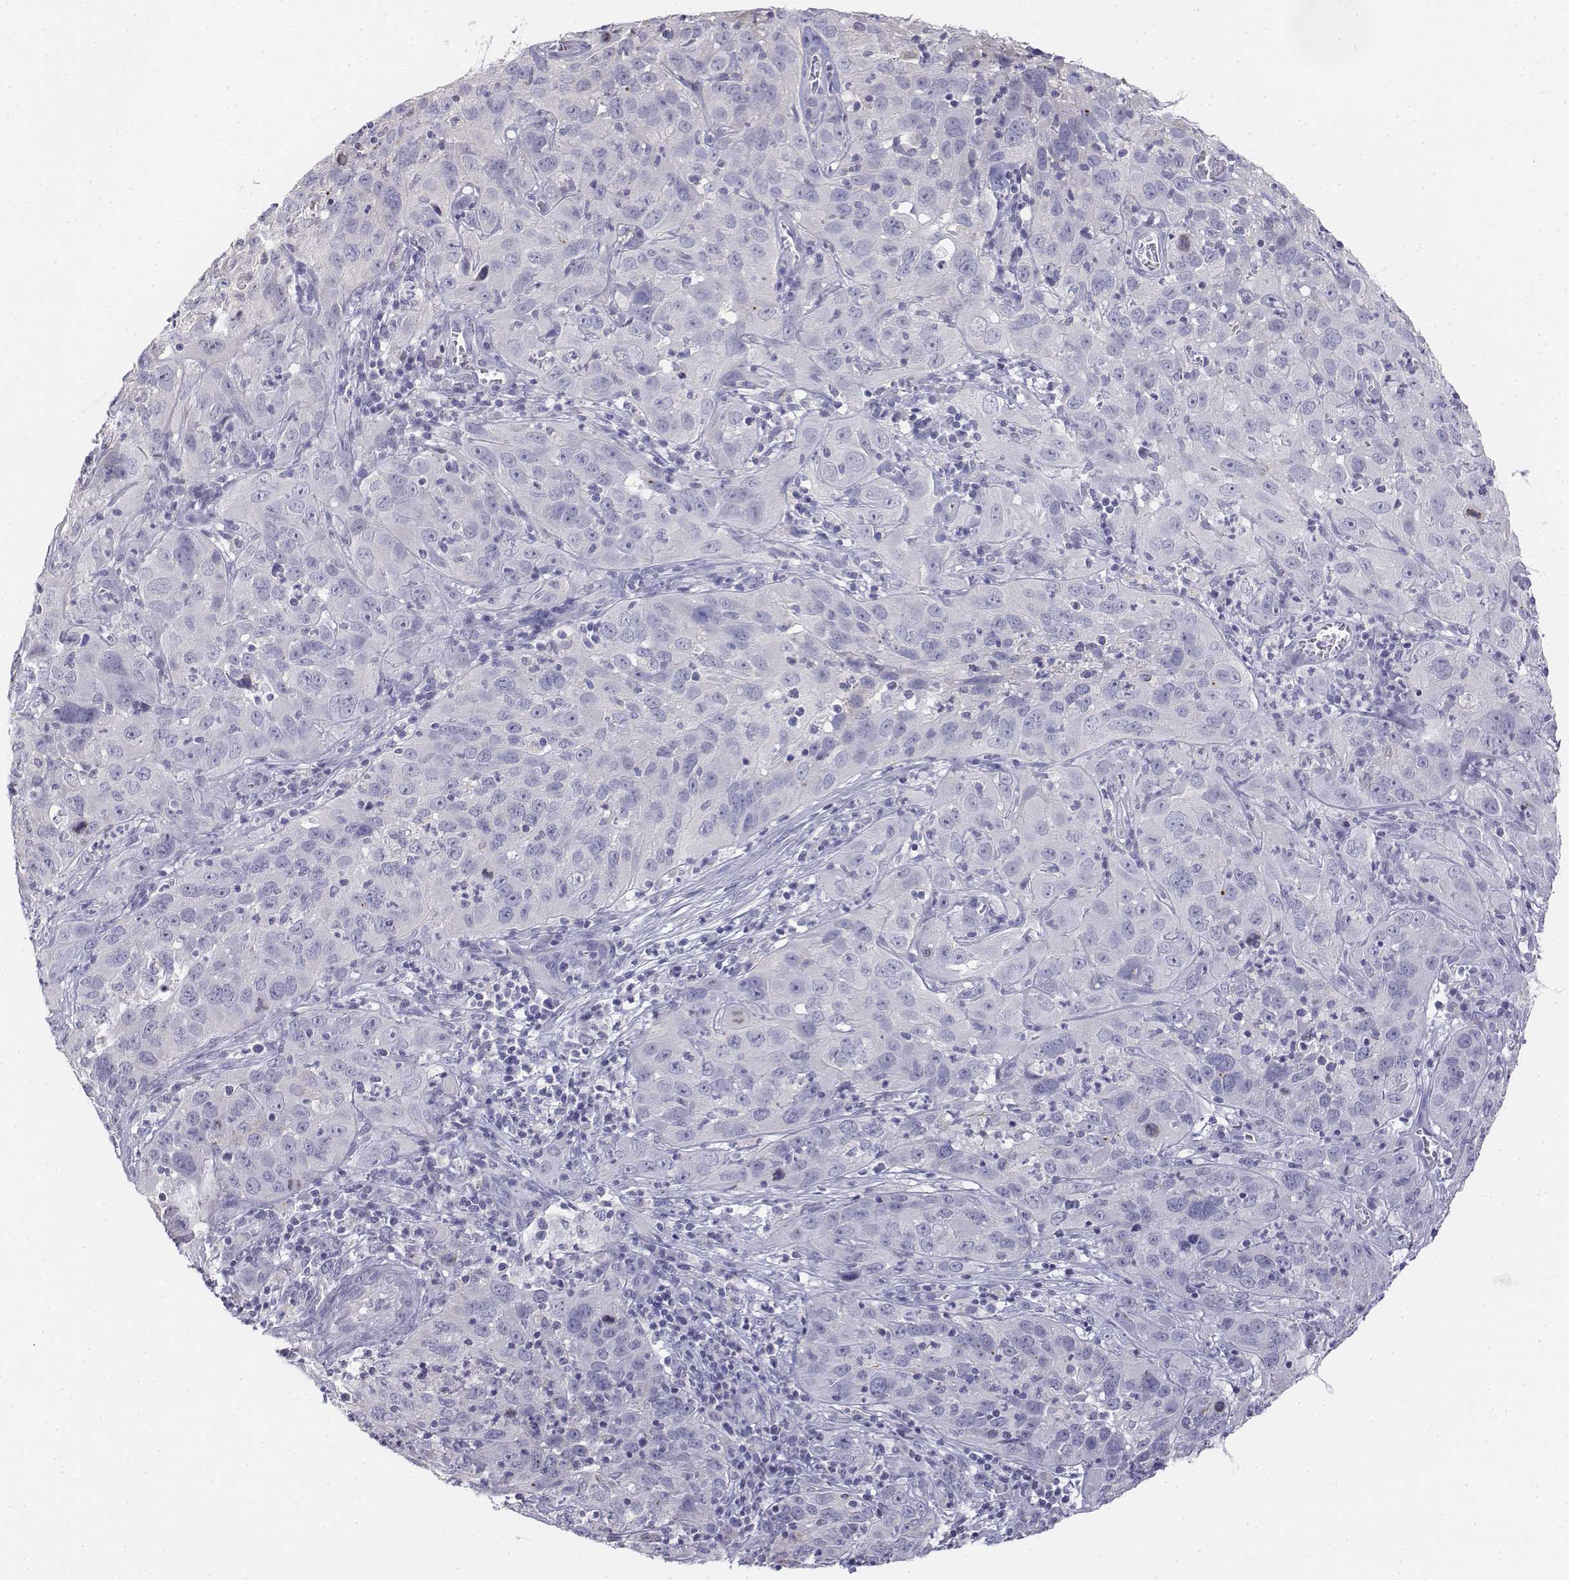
{"staining": {"intensity": "negative", "quantity": "none", "location": "none"}, "tissue": "cervical cancer", "cell_type": "Tumor cells", "image_type": "cancer", "snomed": [{"axis": "morphology", "description": "Squamous cell carcinoma, NOS"}, {"axis": "topography", "description": "Cervix"}], "caption": "Cervical squamous cell carcinoma stained for a protein using immunohistochemistry (IHC) reveals no positivity tumor cells.", "gene": "LGSN", "patient": {"sex": "female", "age": 32}}